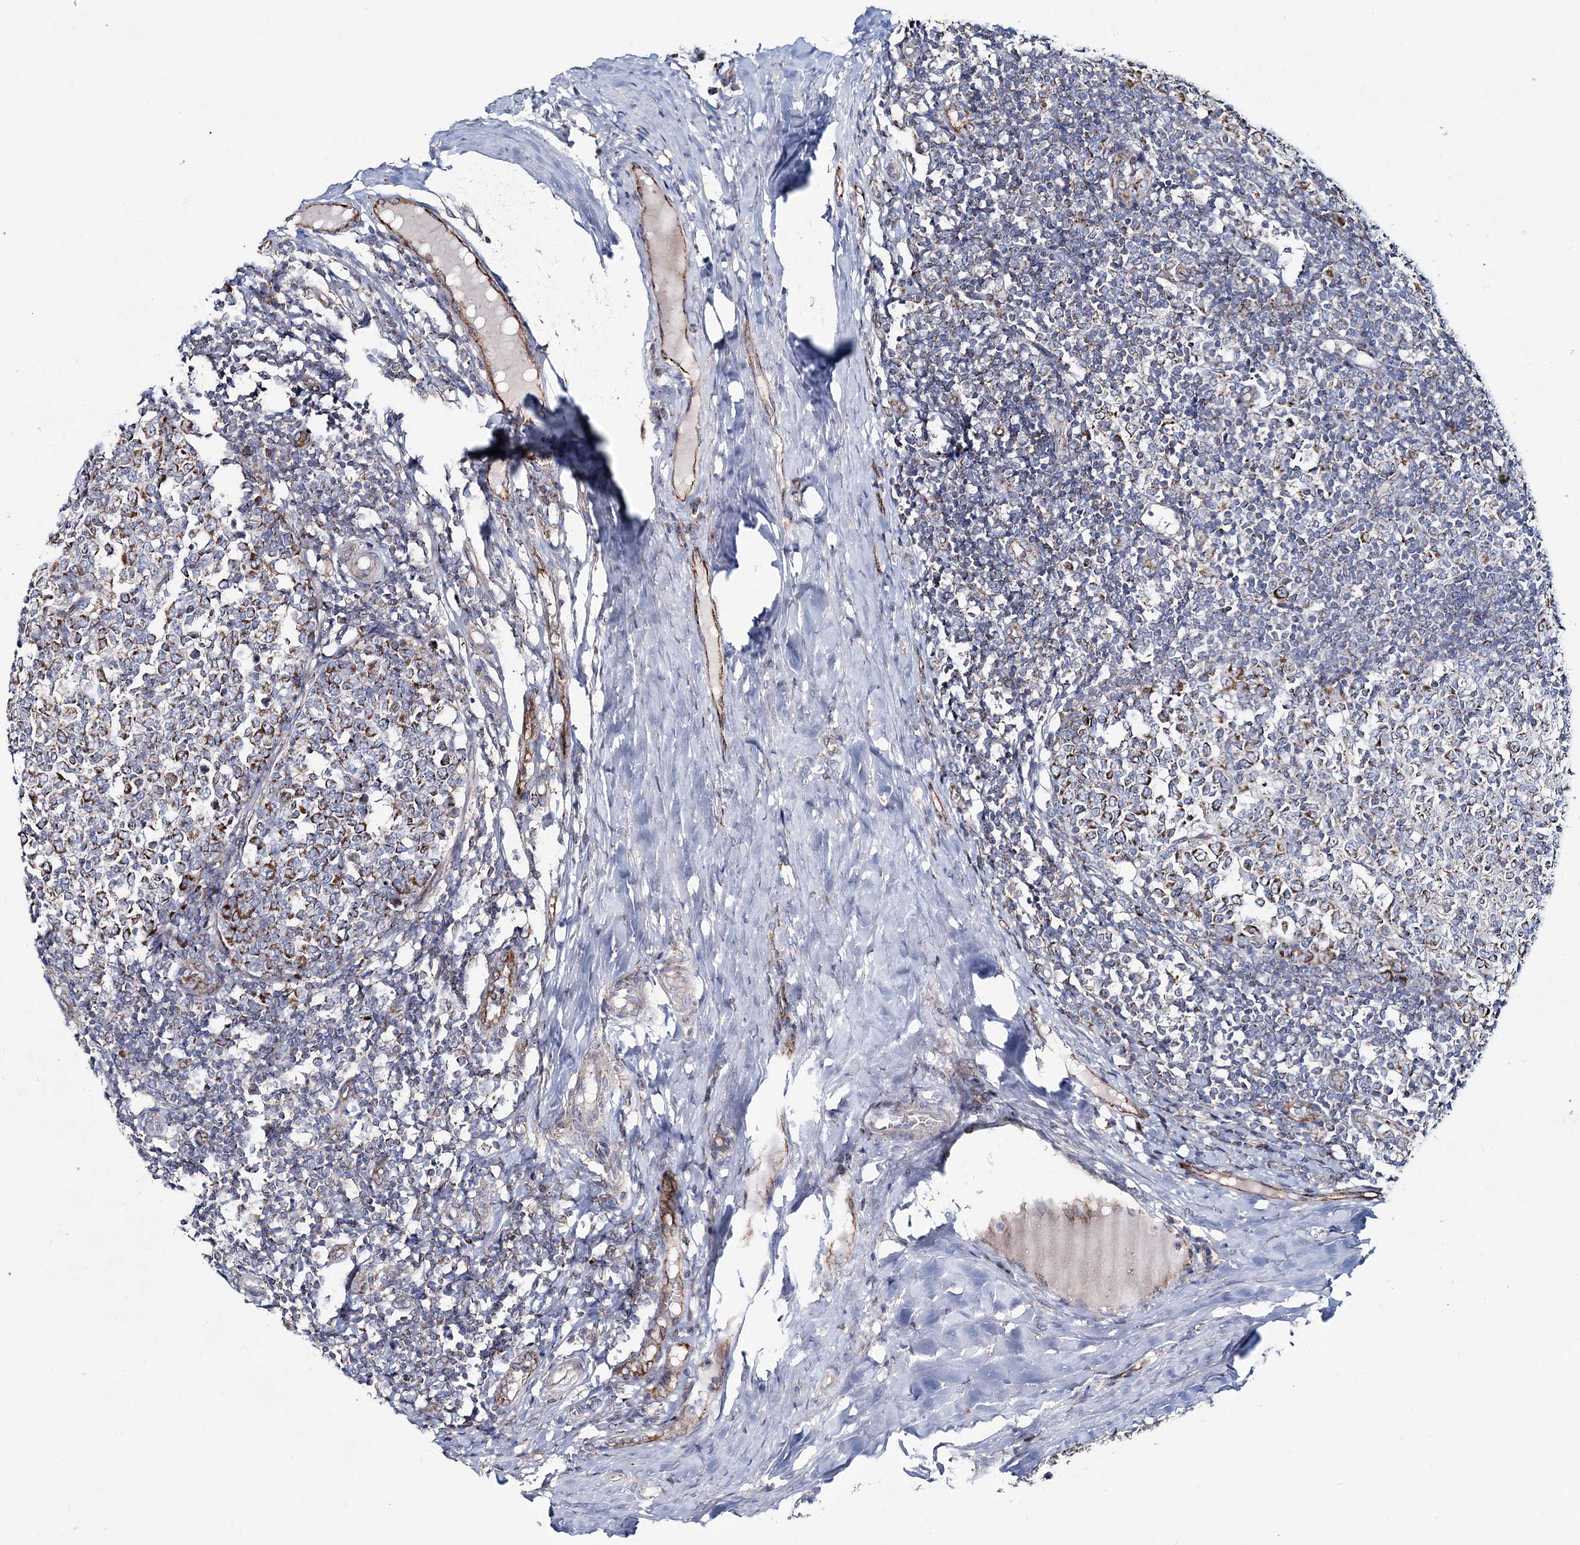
{"staining": {"intensity": "moderate", "quantity": ">75%", "location": "cytoplasmic/membranous"}, "tissue": "tonsil", "cell_type": "Germinal center cells", "image_type": "normal", "snomed": [{"axis": "morphology", "description": "Normal tissue, NOS"}, {"axis": "topography", "description": "Tonsil"}], "caption": "Immunohistochemistry (IHC) staining of normal tonsil, which exhibits medium levels of moderate cytoplasmic/membranous staining in approximately >75% of germinal center cells indicating moderate cytoplasmic/membranous protein staining. The staining was performed using DAB (3,3'-diaminobenzidine) (brown) for protein detection and nuclei were counterstained in hematoxylin (blue).", "gene": "ARHGAP6", "patient": {"sex": "female", "age": 19}}